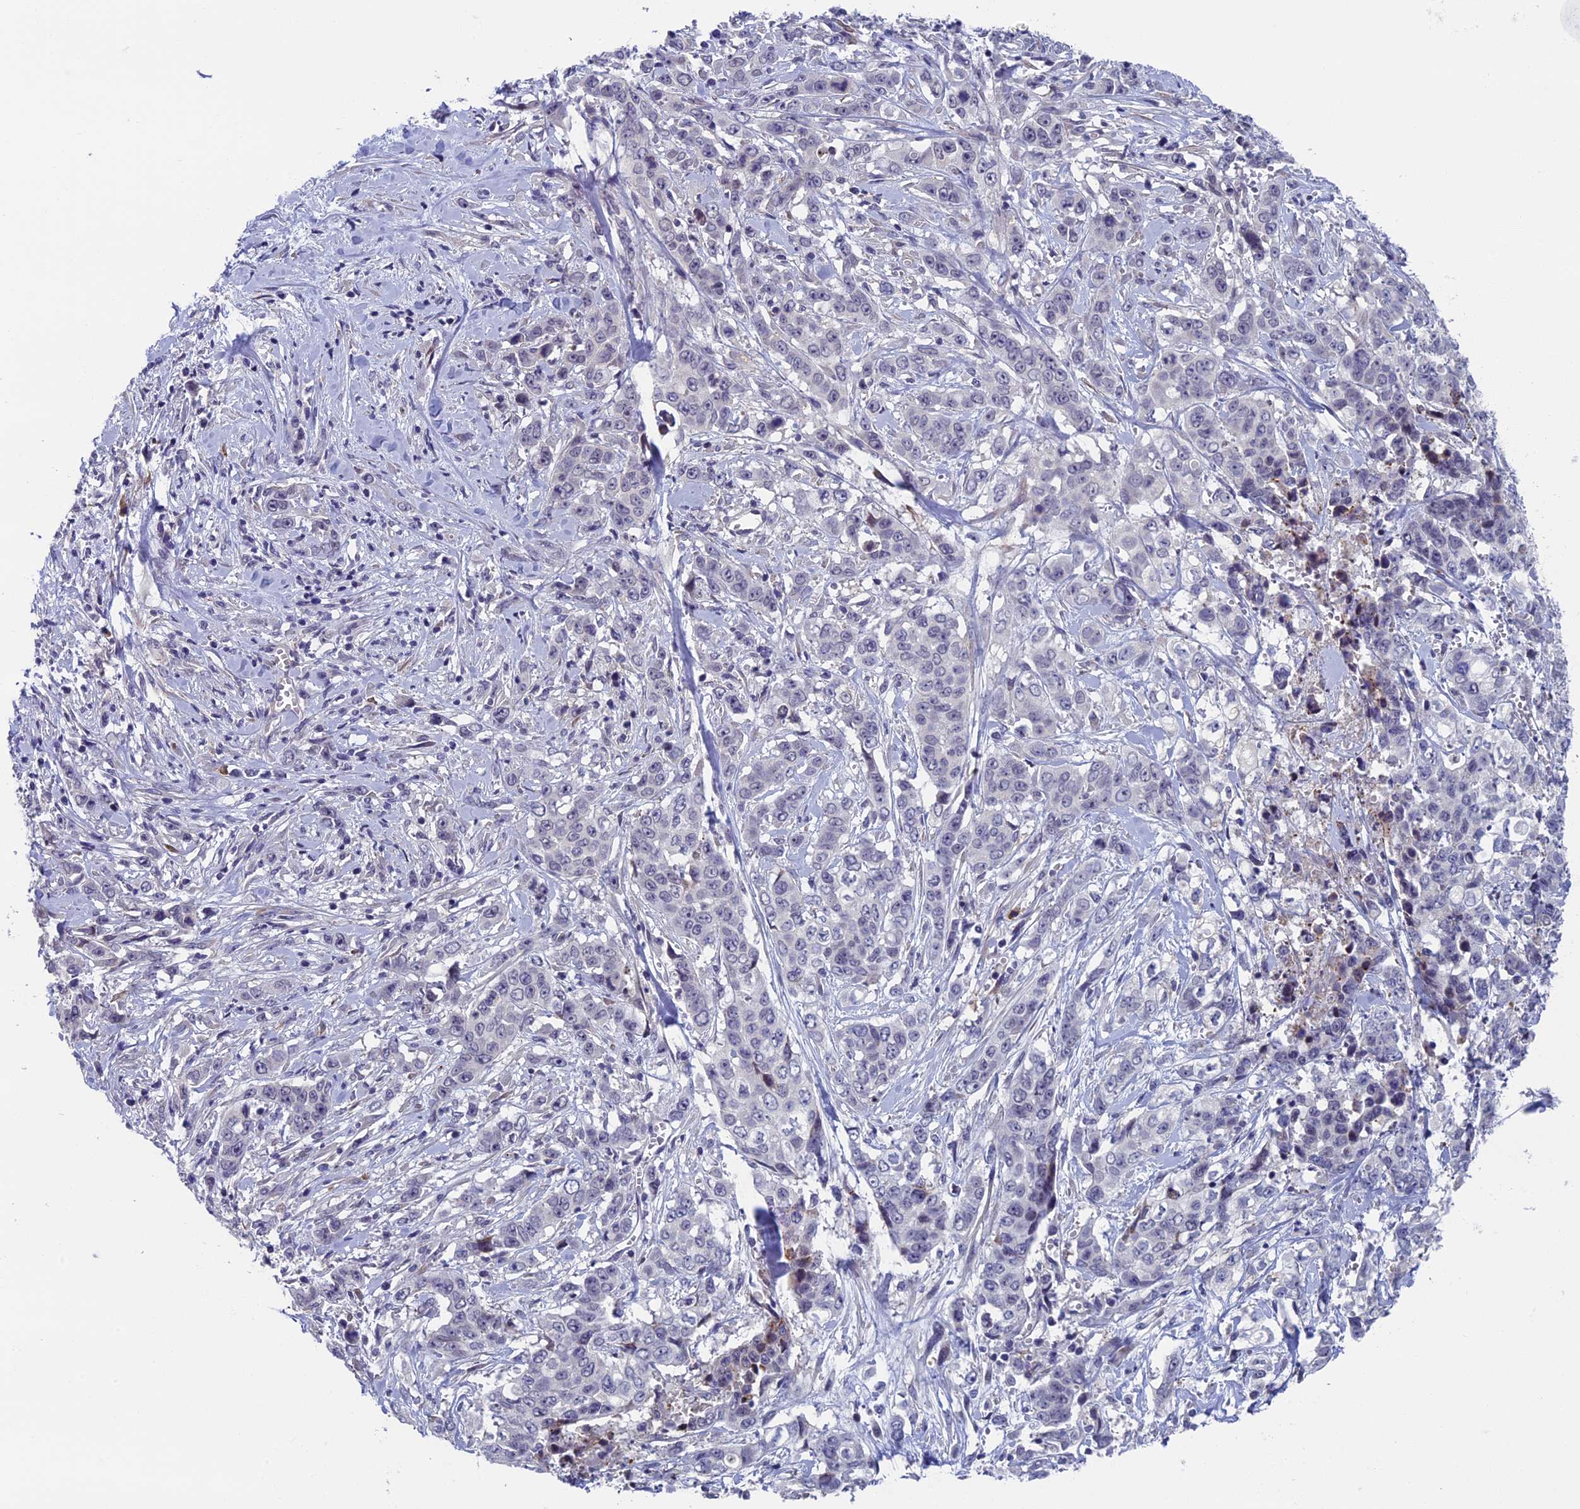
{"staining": {"intensity": "negative", "quantity": "none", "location": "none"}, "tissue": "stomach cancer", "cell_type": "Tumor cells", "image_type": "cancer", "snomed": [{"axis": "morphology", "description": "Adenocarcinoma, NOS"}, {"axis": "topography", "description": "Stomach, upper"}], "caption": "Tumor cells are negative for protein expression in human adenocarcinoma (stomach). Nuclei are stained in blue.", "gene": "CNEP1R1", "patient": {"sex": "male", "age": 62}}